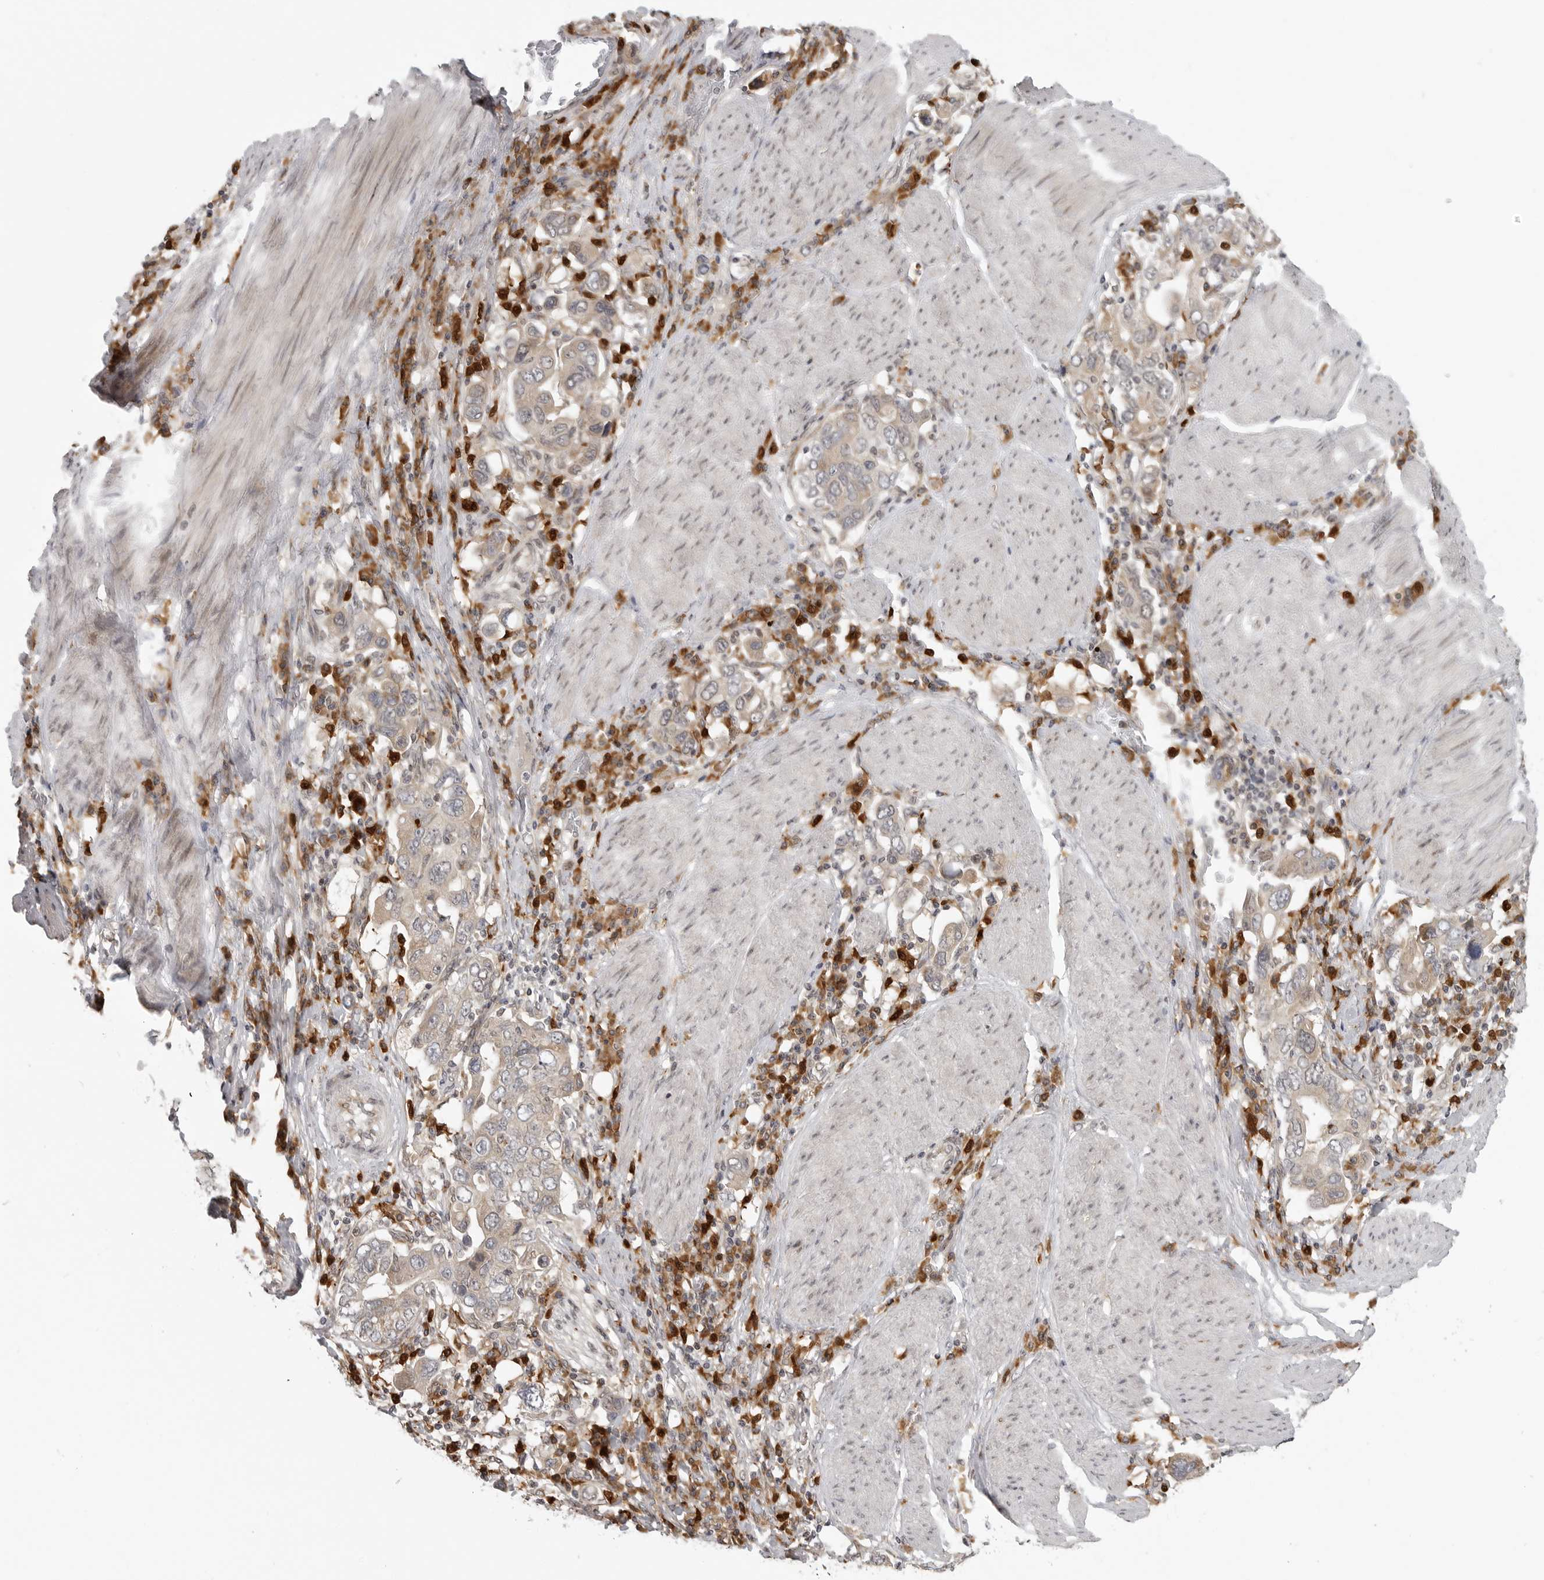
{"staining": {"intensity": "weak", "quantity": "<25%", "location": "cytoplasmic/membranous"}, "tissue": "stomach cancer", "cell_type": "Tumor cells", "image_type": "cancer", "snomed": [{"axis": "morphology", "description": "Adenocarcinoma, NOS"}, {"axis": "topography", "description": "Stomach, upper"}], "caption": "This photomicrograph is of adenocarcinoma (stomach) stained with immunohistochemistry to label a protein in brown with the nuclei are counter-stained blue. There is no staining in tumor cells.", "gene": "CEP295NL", "patient": {"sex": "male", "age": 62}}